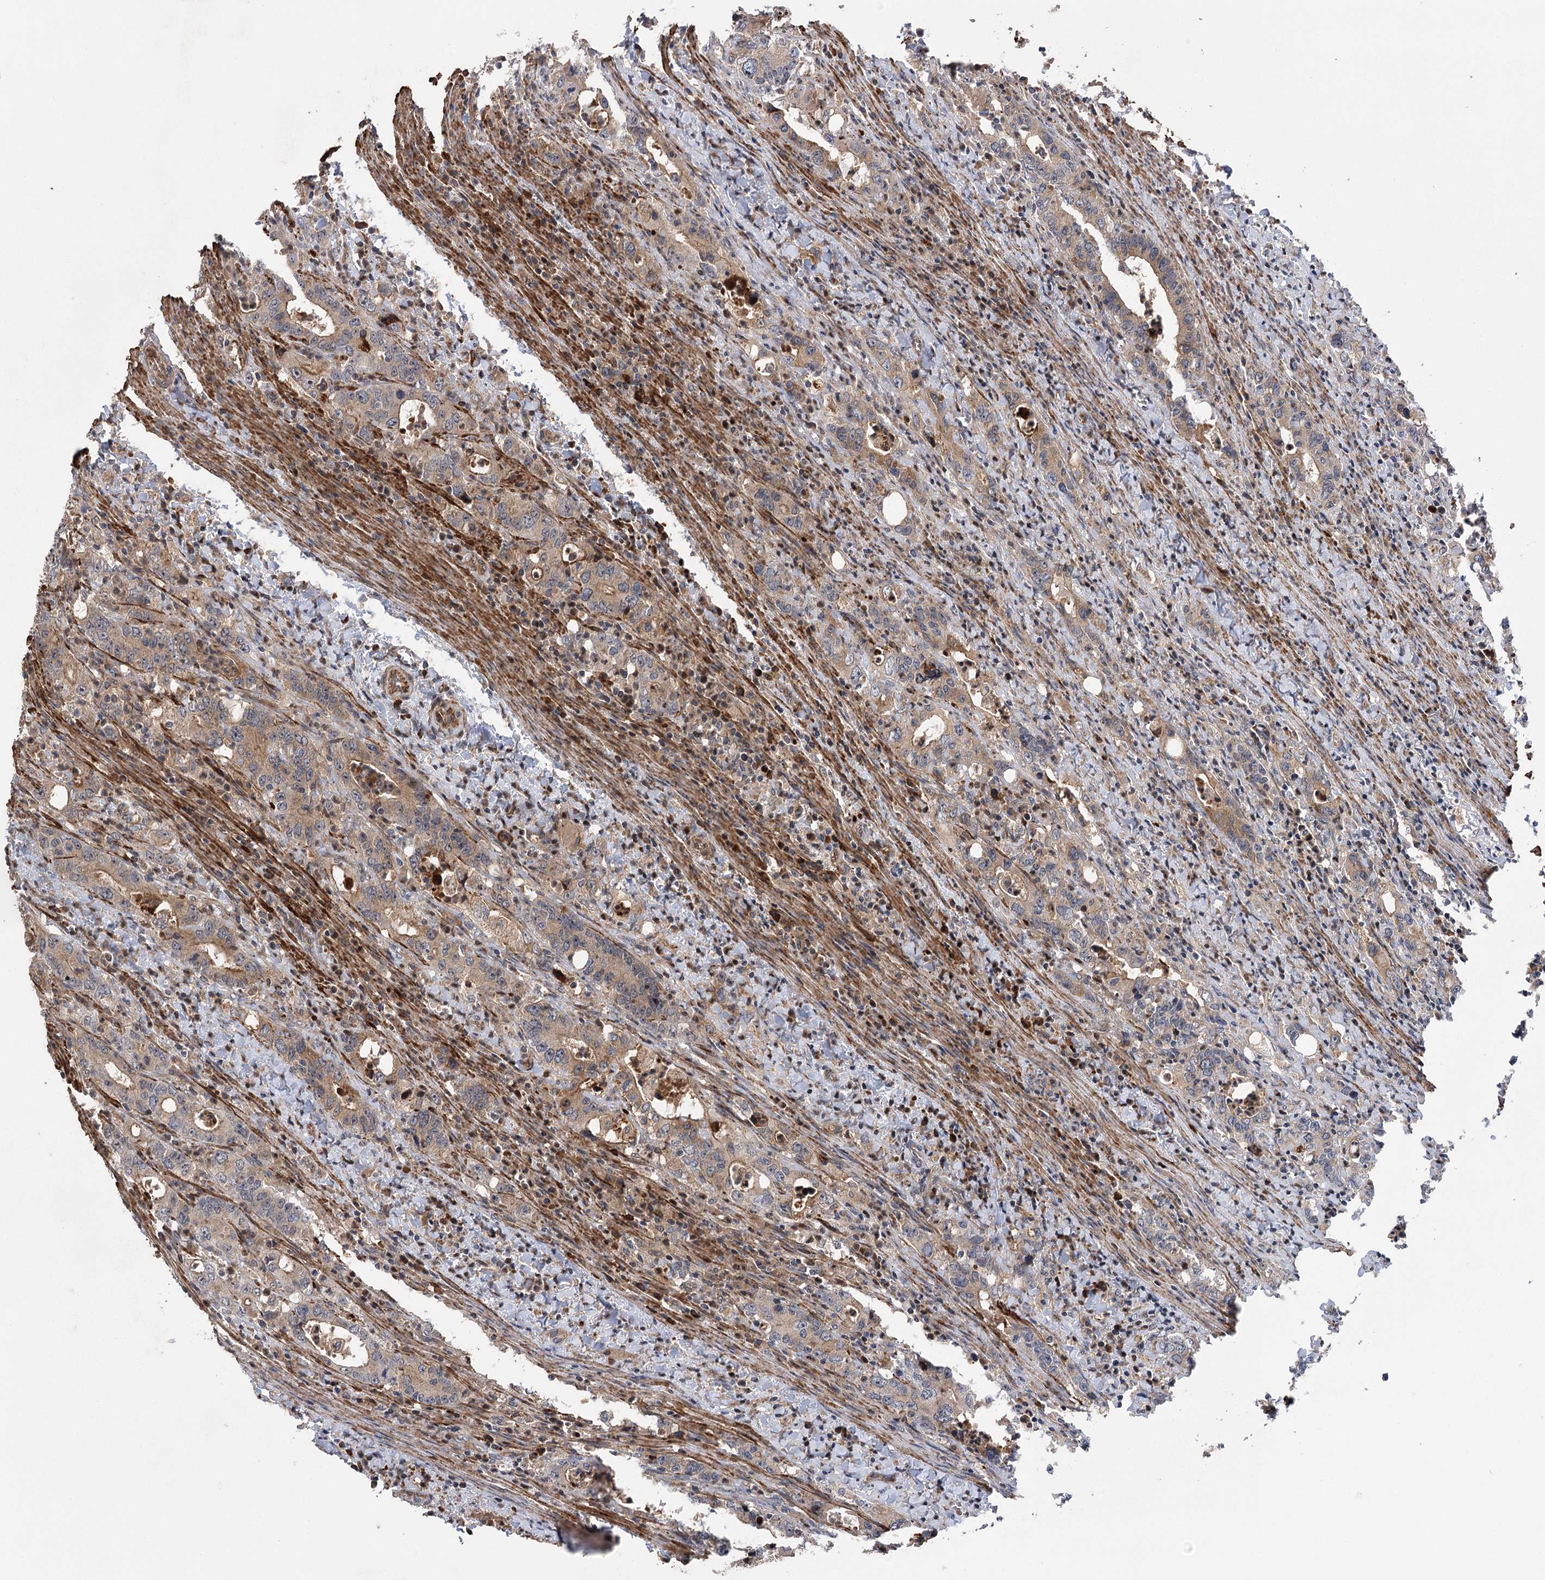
{"staining": {"intensity": "weak", "quantity": "25%-75%", "location": "cytoplasmic/membranous"}, "tissue": "colorectal cancer", "cell_type": "Tumor cells", "image_type": "cancer", "snomed": [{"axis": "morphology", "description": "Adenocarcinoma, NOS"}, {"axis": "topography", "description": "Colon"}], "caption": "Colorectal adenocarcinoma stained for a protein (brown) exhibits weak cytoplasmic/membranous positive expression in about 25%-75% of tumor cells.", "gene": "KCNN2", "patient": {"sex": "female", "age": 75}}